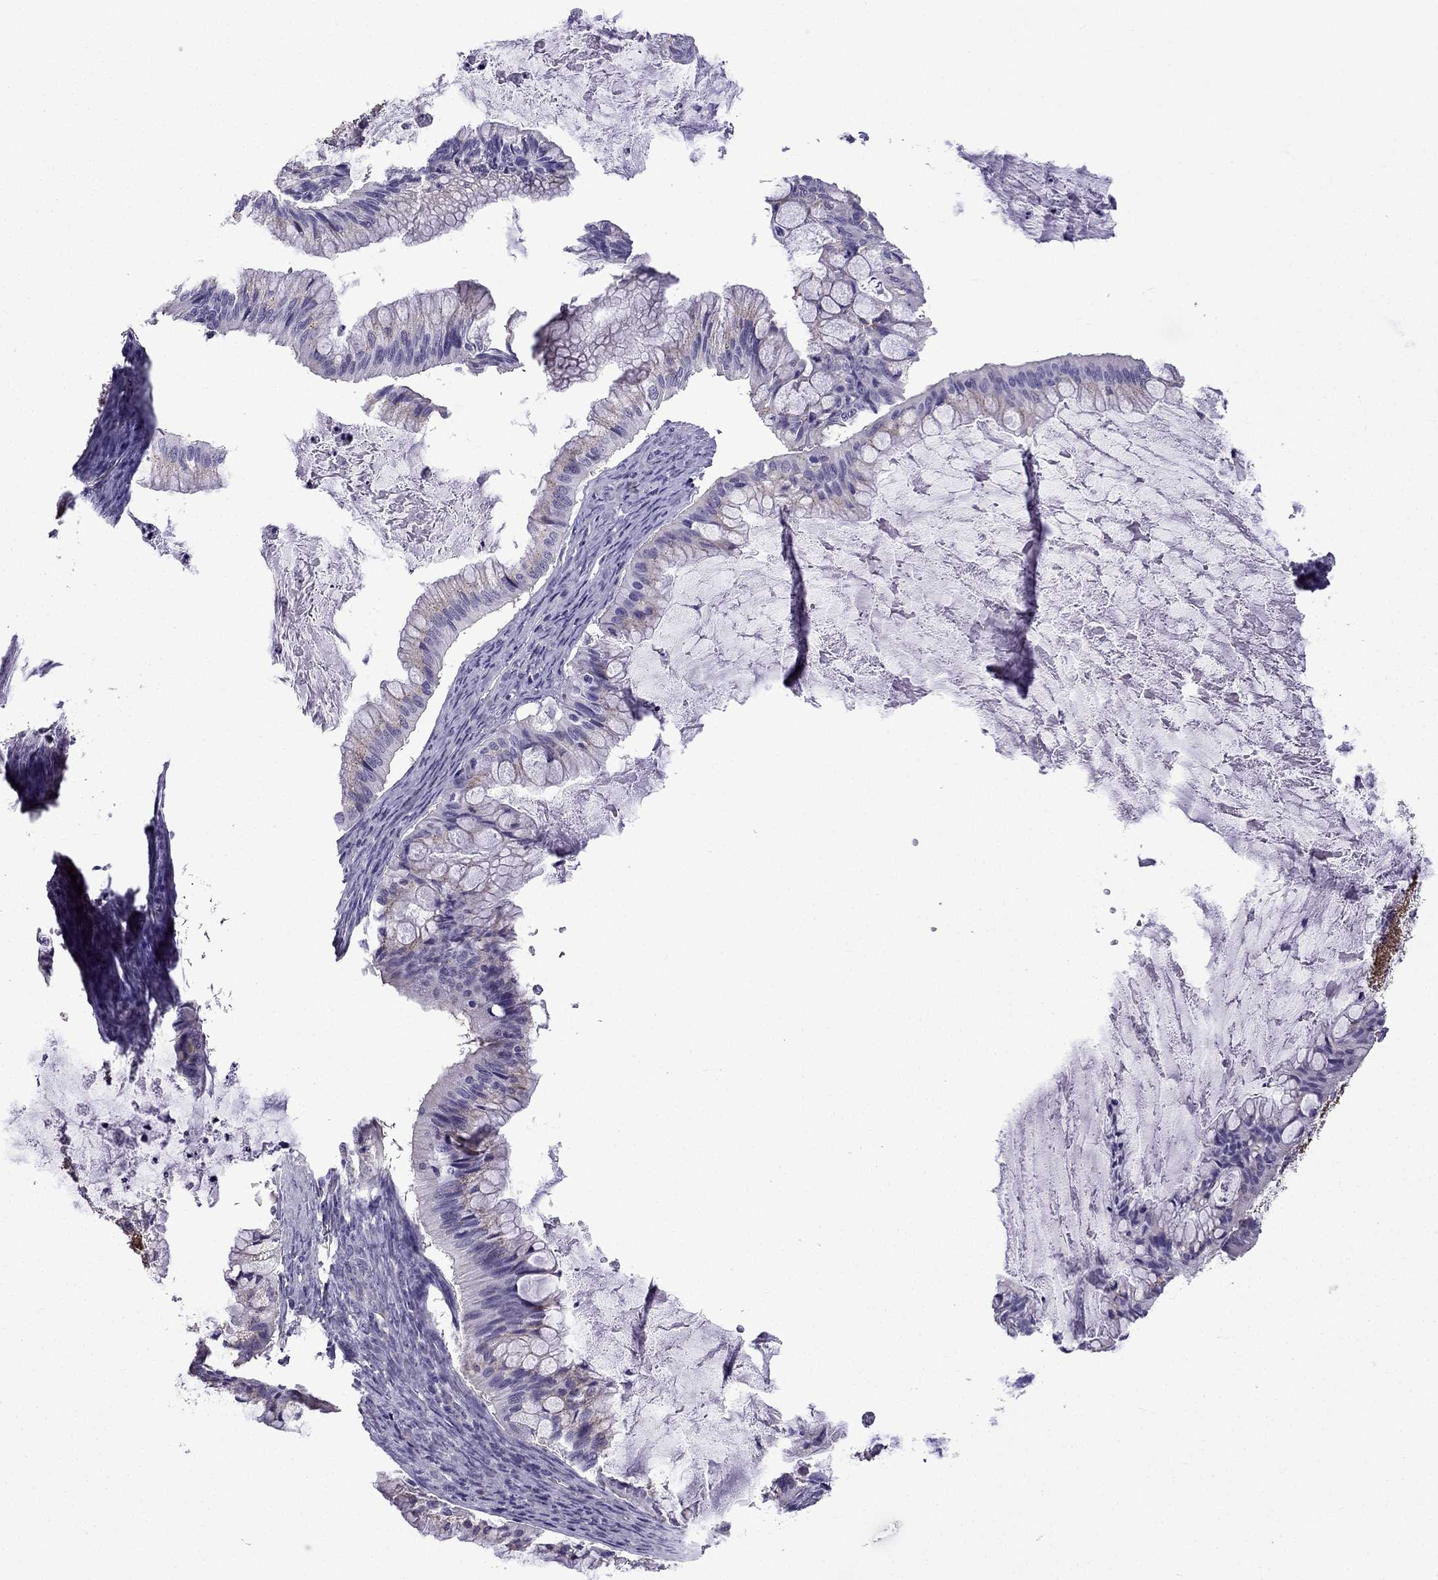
{"staining": {"intensity": "weak", "quantity": "25%-75%", "location": "cytoplasmic/membranous"}, "tissue": "ovarian cancer", "cell_type": "Tumor cells", "image_type": "cancer", "snomed": [{"axis": "morphology", "description": "Cystadenocarcinoma, mucinous, NOS"}, {"axis": "topography", "description": "Ovary"}], "caption": "Ovarian cancer (mucinous cystadenocarcinoma) stained with DAB immunohistochemistry (IHC) shows low levels of weak cytoplasmic/membranous expression in approximately 25%-75% of tumor cells. Using DAB (brown) and hematoxylin (blue) stains, captured at high magnification using brightfield microscopy.", "gene": "TTN", "patient": {"sex": "female", "age": 57}}